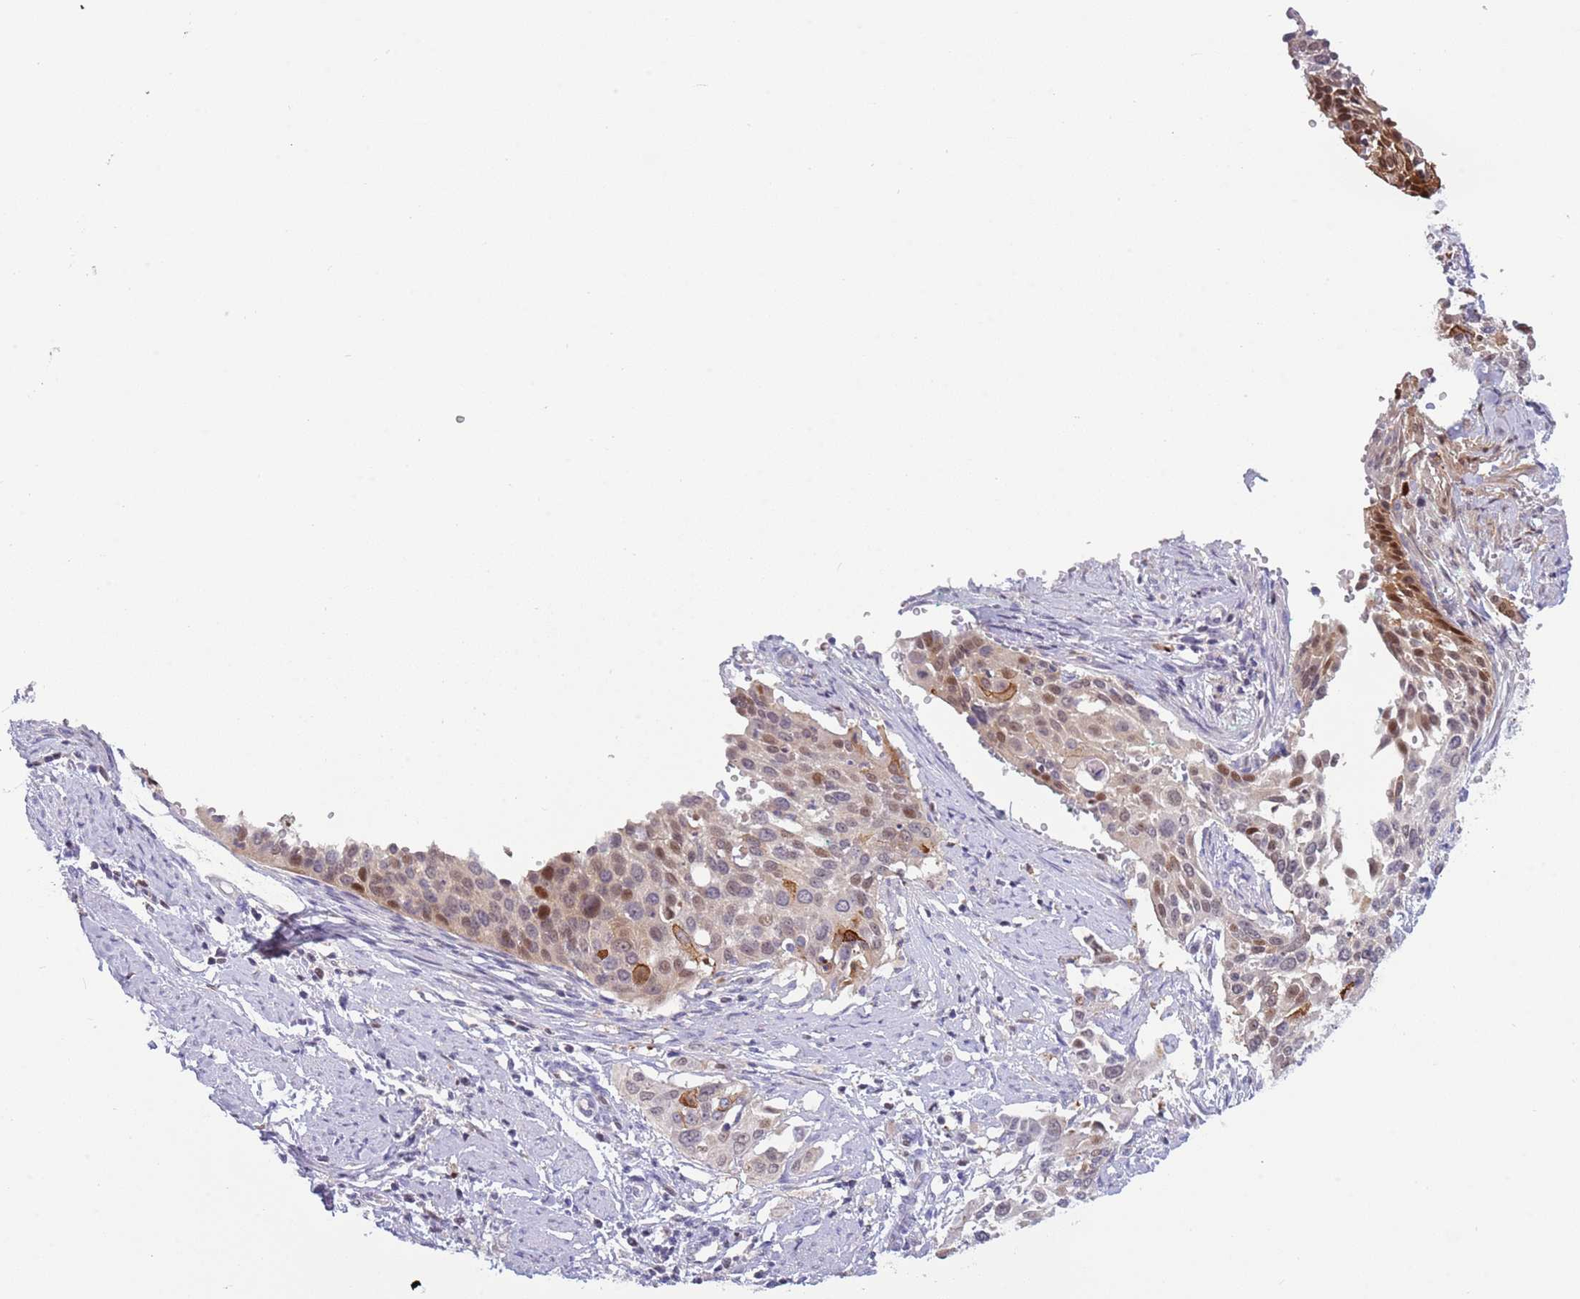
{"staining": {"intensity": "moderate", "quantity": "<25%", "location": "nuclear"}, "tissue": "cervical cancer", "cell_type": "Tumor cells", "image_type": "cancer", "snomed": [{"axis": "morphology", "description": "Squamous cell carcinoma, NOS"}, {"axis": "topography", "description": "Cervix"}], "caption": "About <25% of tumor cells in cervical cancer display moderate nuclear protein positivity as visualized by brown immunohistochemical staining.", "gene": "NBPF6", "patient": {"sex": "female", "age": 44}}